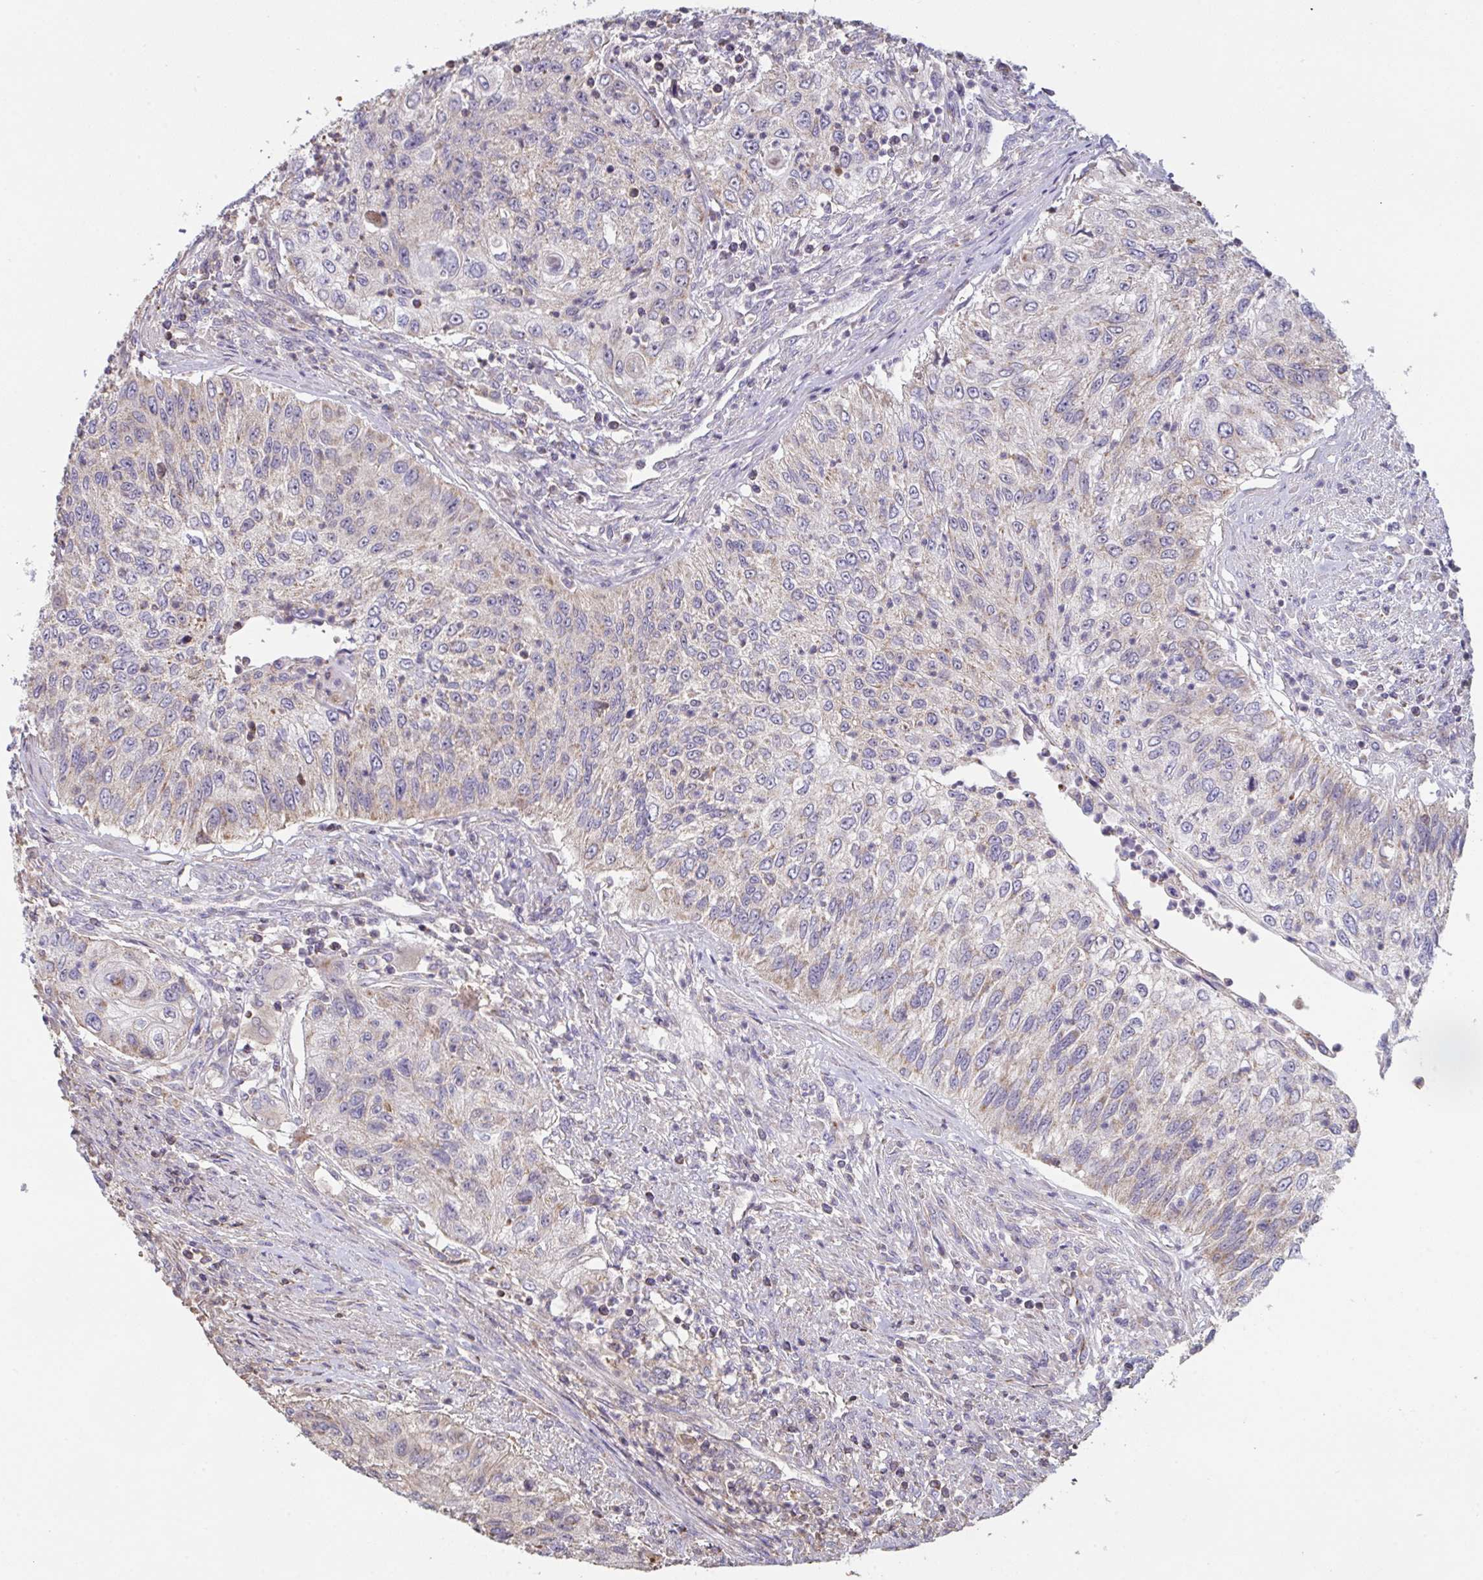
{"staining": {"intensity": "weak", "quantity": "25%-75%", "location": "cytoplasmic/membranous"}, "tissue": "urothelial cancer", "cell_type": "Tumor cells", "image_type": "cancer", "snomed": [{"axis": "morphology", "description": "Urothelial carcinoma, High grade"}, {"axis": "topography", "description": "Urinary bladder"}], "caption": "Urothelial cancer stained for a protein exhibits weak cytoplasmic/membranous positivity in tumor cells.", "gene": "MICOS10", "patient": {"sex": "female", "age": 60}}